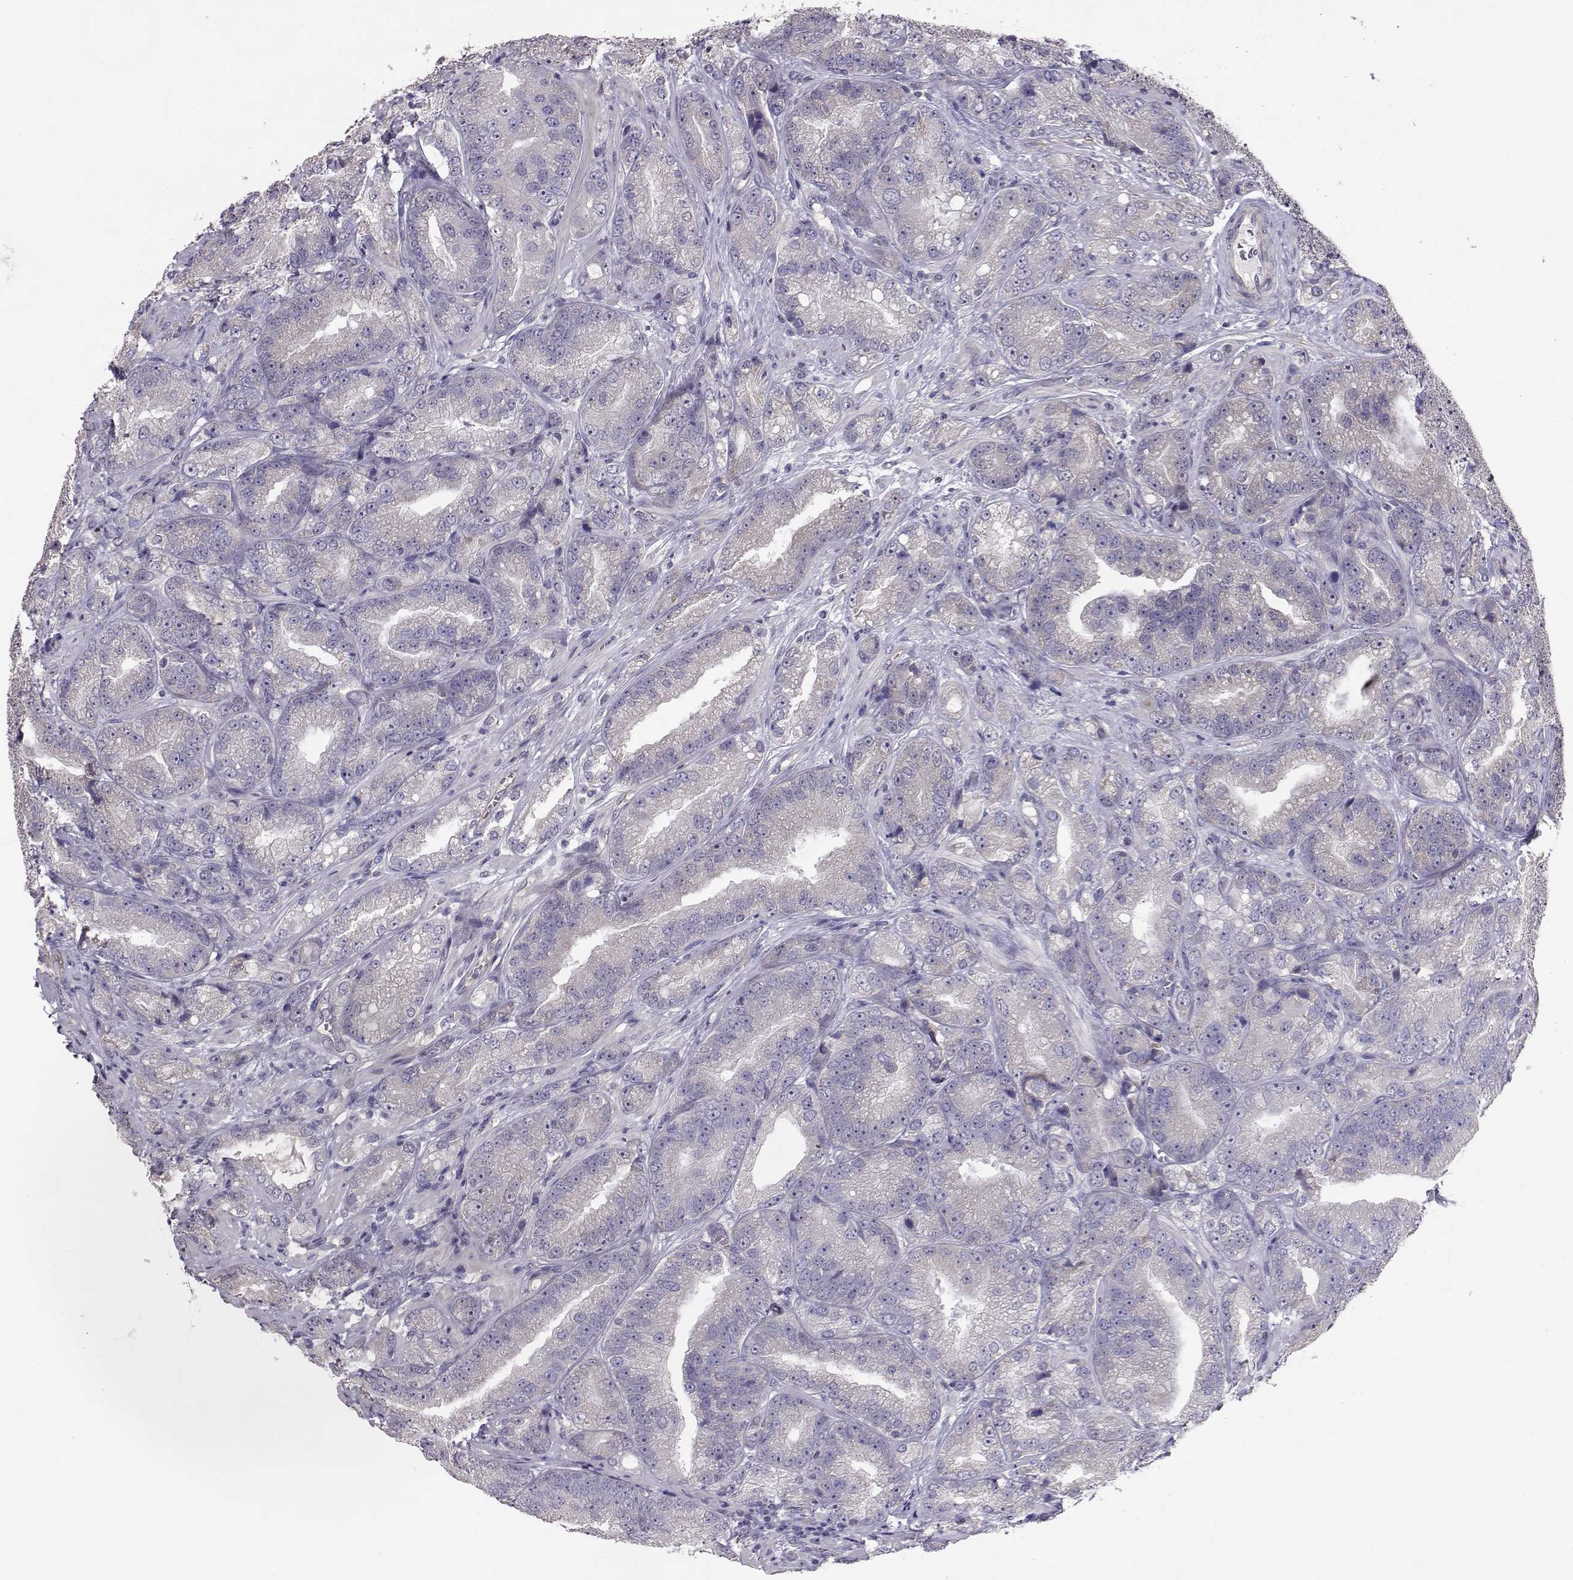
{"staining": {"intensity": "negative", "quantity": "none", "location": "none"}, "tissue": "prostate cancer", "cell_type": "Tumor cells", "image_type": "cancer", "snomed": [{"axis": "morphology", "description": "Adenocarcinoma, NOS"}, {"axis": "topography", "description": "Prostate"}], "caption": "An immunohistochemistry (IHC) histopathology image of prostate cancer (adenocarcinoma) is shown. There is no staining in tumor cells of prostate cancer (adenocarcinoma).", "gene": "NCAM2", "patient": {"sex": "male", "age": 63}}